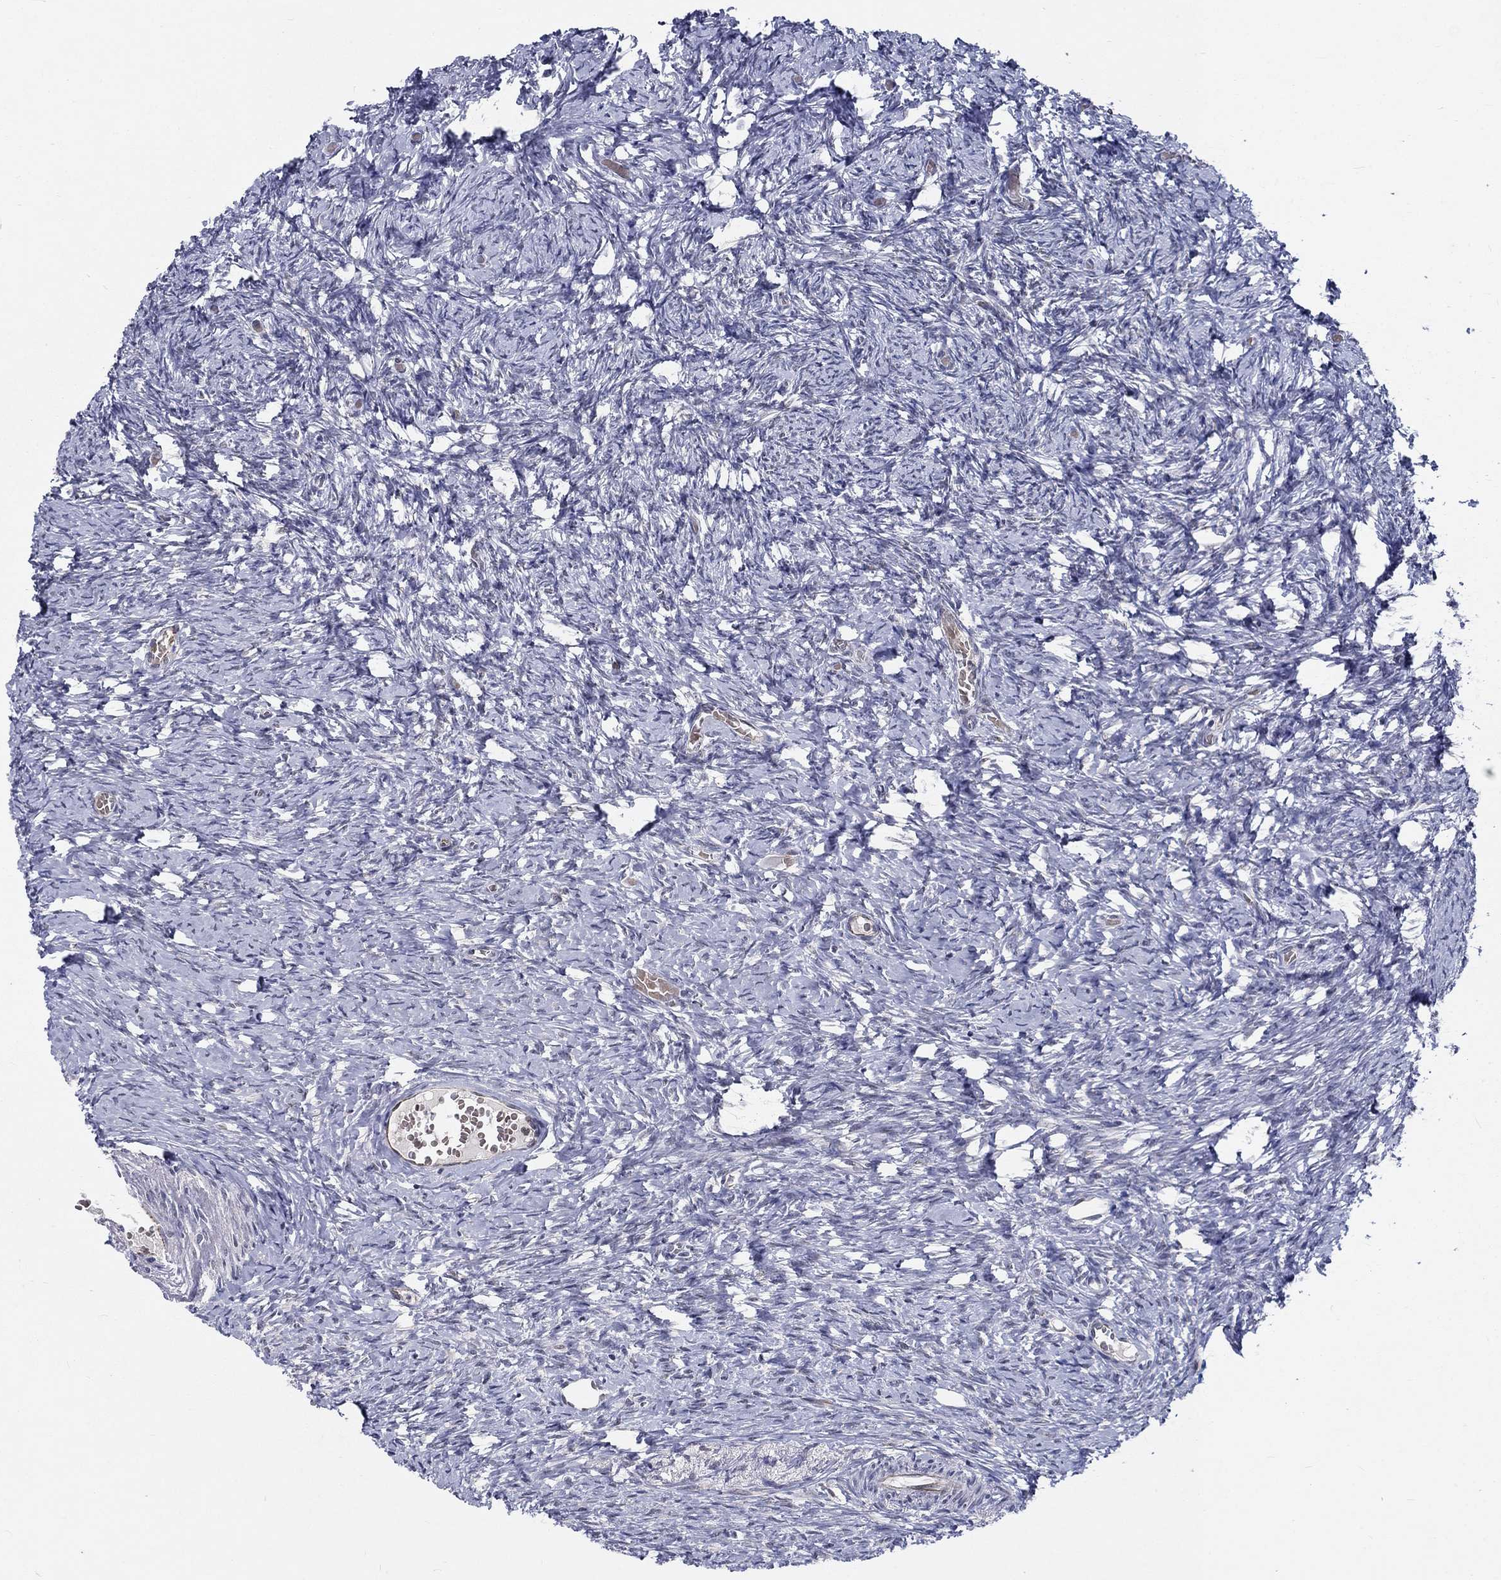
{"staining": {"intensity": "negative", "quantity": "none", "location": "none"}, "tissue": "ovary", "cell_type": "Ovarian stroma cells", "image_type": "normal", "snomed": [{"axis": "morphology", "description": "Normal tissue, NOS"}, {"axis": "topography", "description": "Ovary"}], "caption": "A photomicrograph of human ovary is negative for staining in ovarian stroma cells. (Brightfield microscopy of DAB (3,3'-diaminobenzidine) IHC at high magnification).", "gene": "ZBED1", "patient": {"sex": "female", "age": 39}}